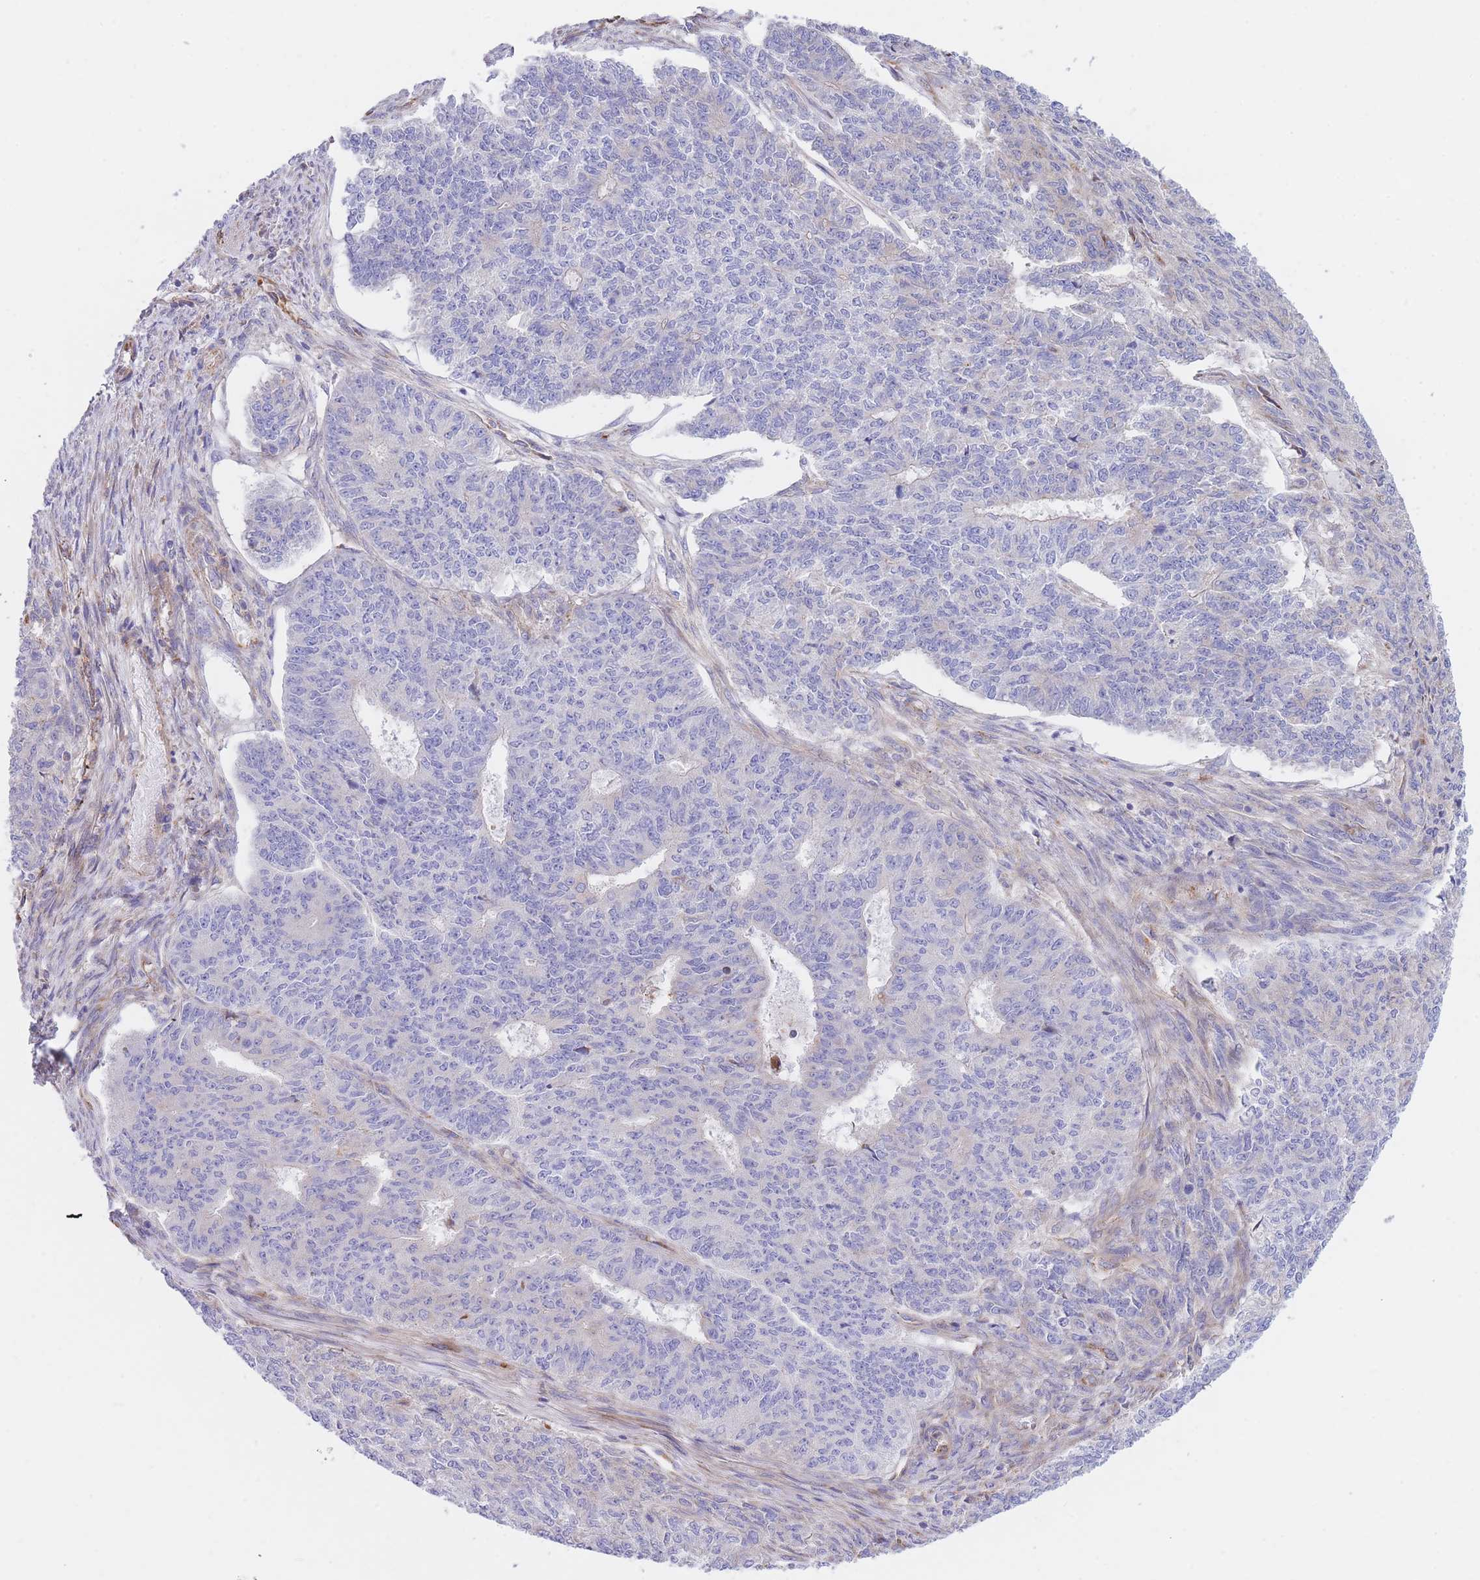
{"staining": {"intensity": "negative", "quantity": "none", "location": "none"}, "tissue": "endometrial cancer", "cell_type": "Tumor cells", "image_type": "cancer", "snomed": [{"axis": "morphology", "description": "Adenocarcinoma, NOS"}, {"axis": "topography", "description": "Endometrium"}], "caption": "The micrograph reveals no staining of tumor cells in adenocarcinoma (endometrial).", "gene": "DET1", "patient": {"sex": "female", "age": 32}}